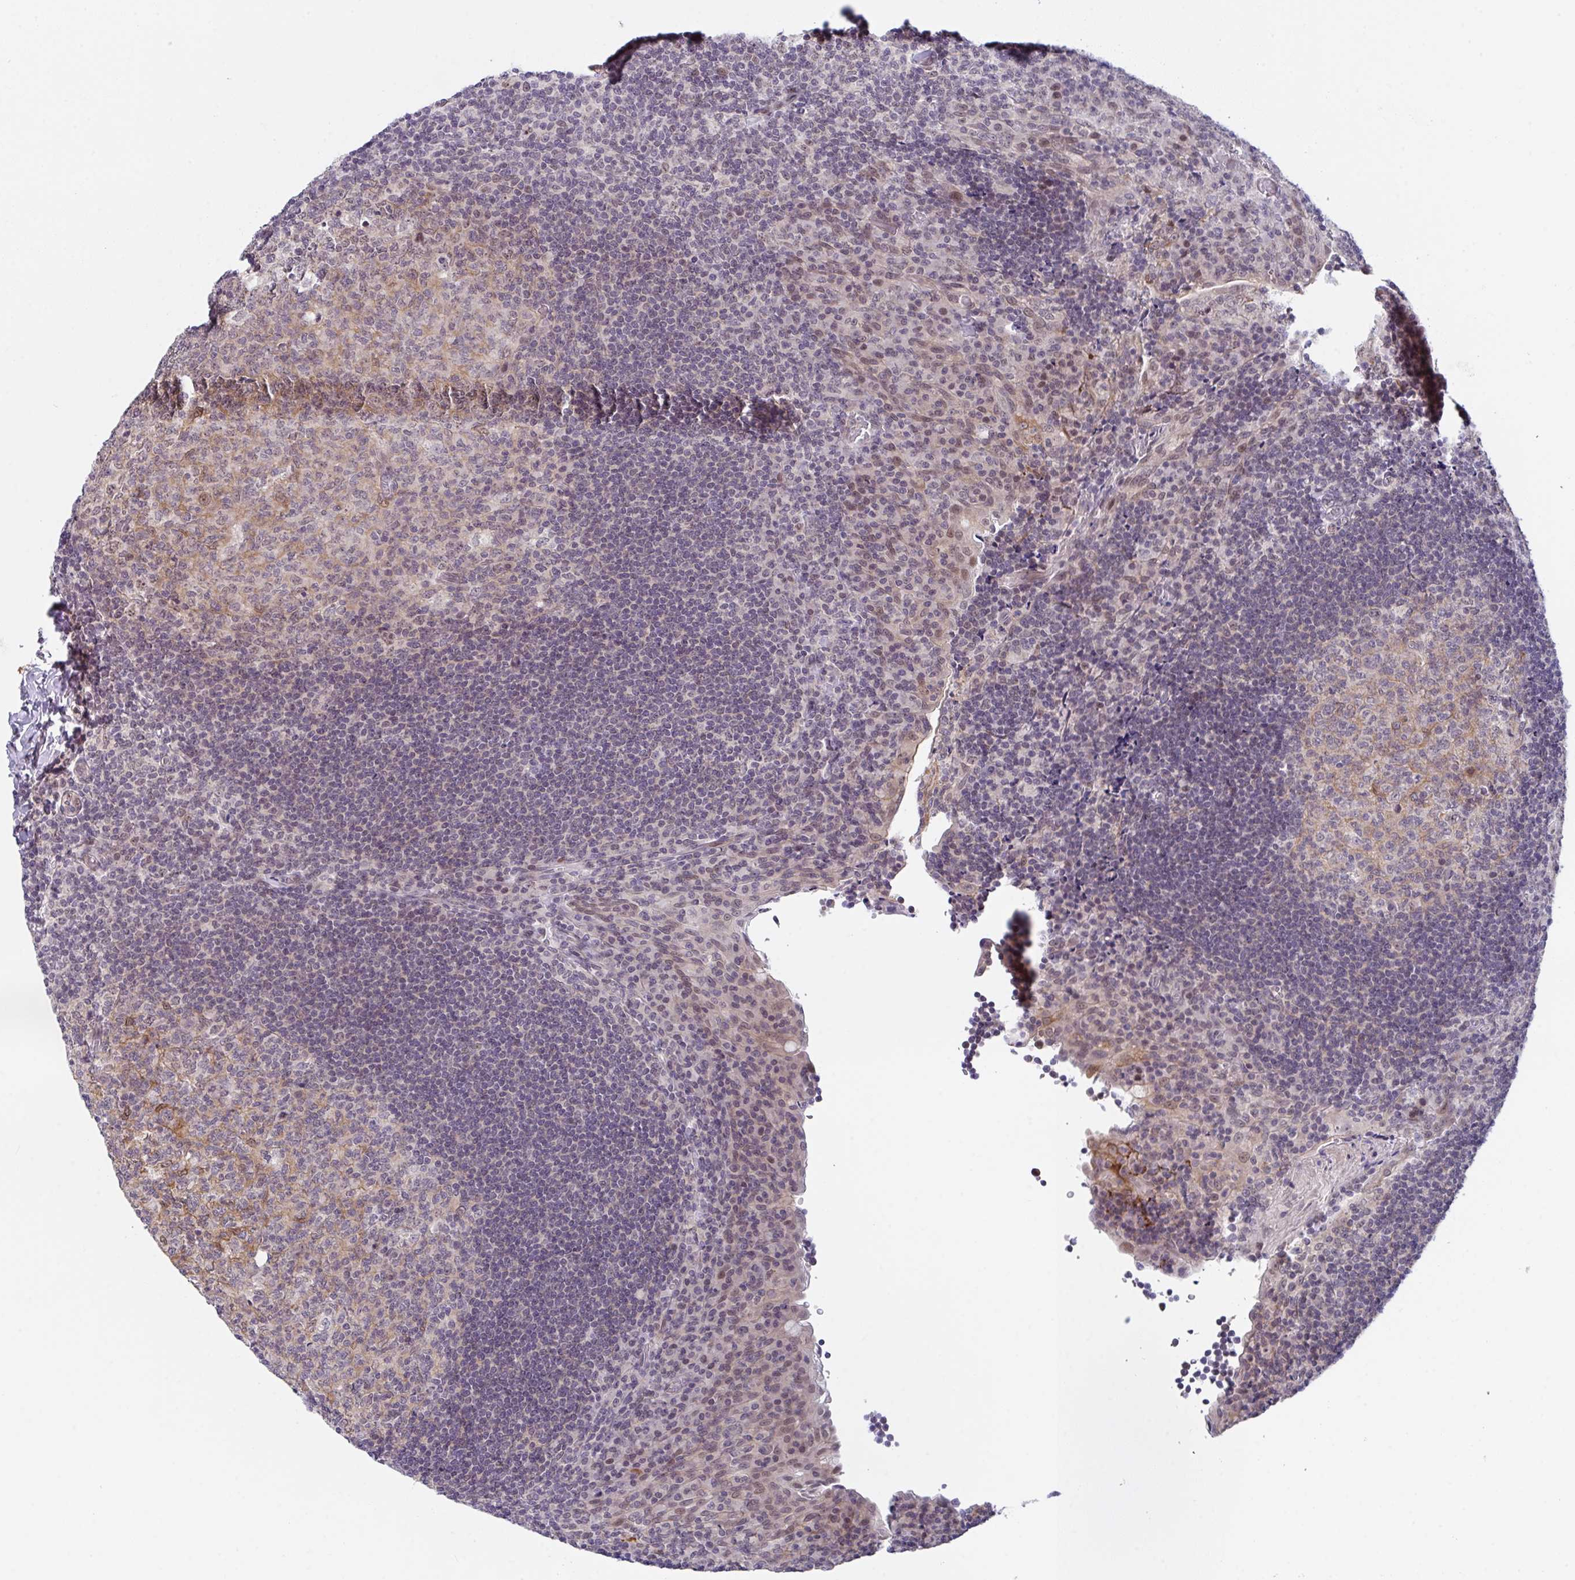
{"staining": {"intensity": "weak", "quantity": "25%-75%", "location": "cytoplasmic/membranous,nuclear"}, "tissue": "tonsil", "cell_type": "Germinal center cells", "image_type": "normal", "snomed": [{"axis": "morphology", "description": "Normal tissue, NOS"}, {"axis": "topography", "description": "Tonsil"}], "caption": "Protein staining of normal tonsil exhibits weak cytoplasmic/membranous,nuclear staining in about 25%-75% of germinal center cells. (brown staining indicates protein expression, while blue staining denotes nuclei).", "gene": "RBM18", "patient": {"sex": "male", "age": 17}}